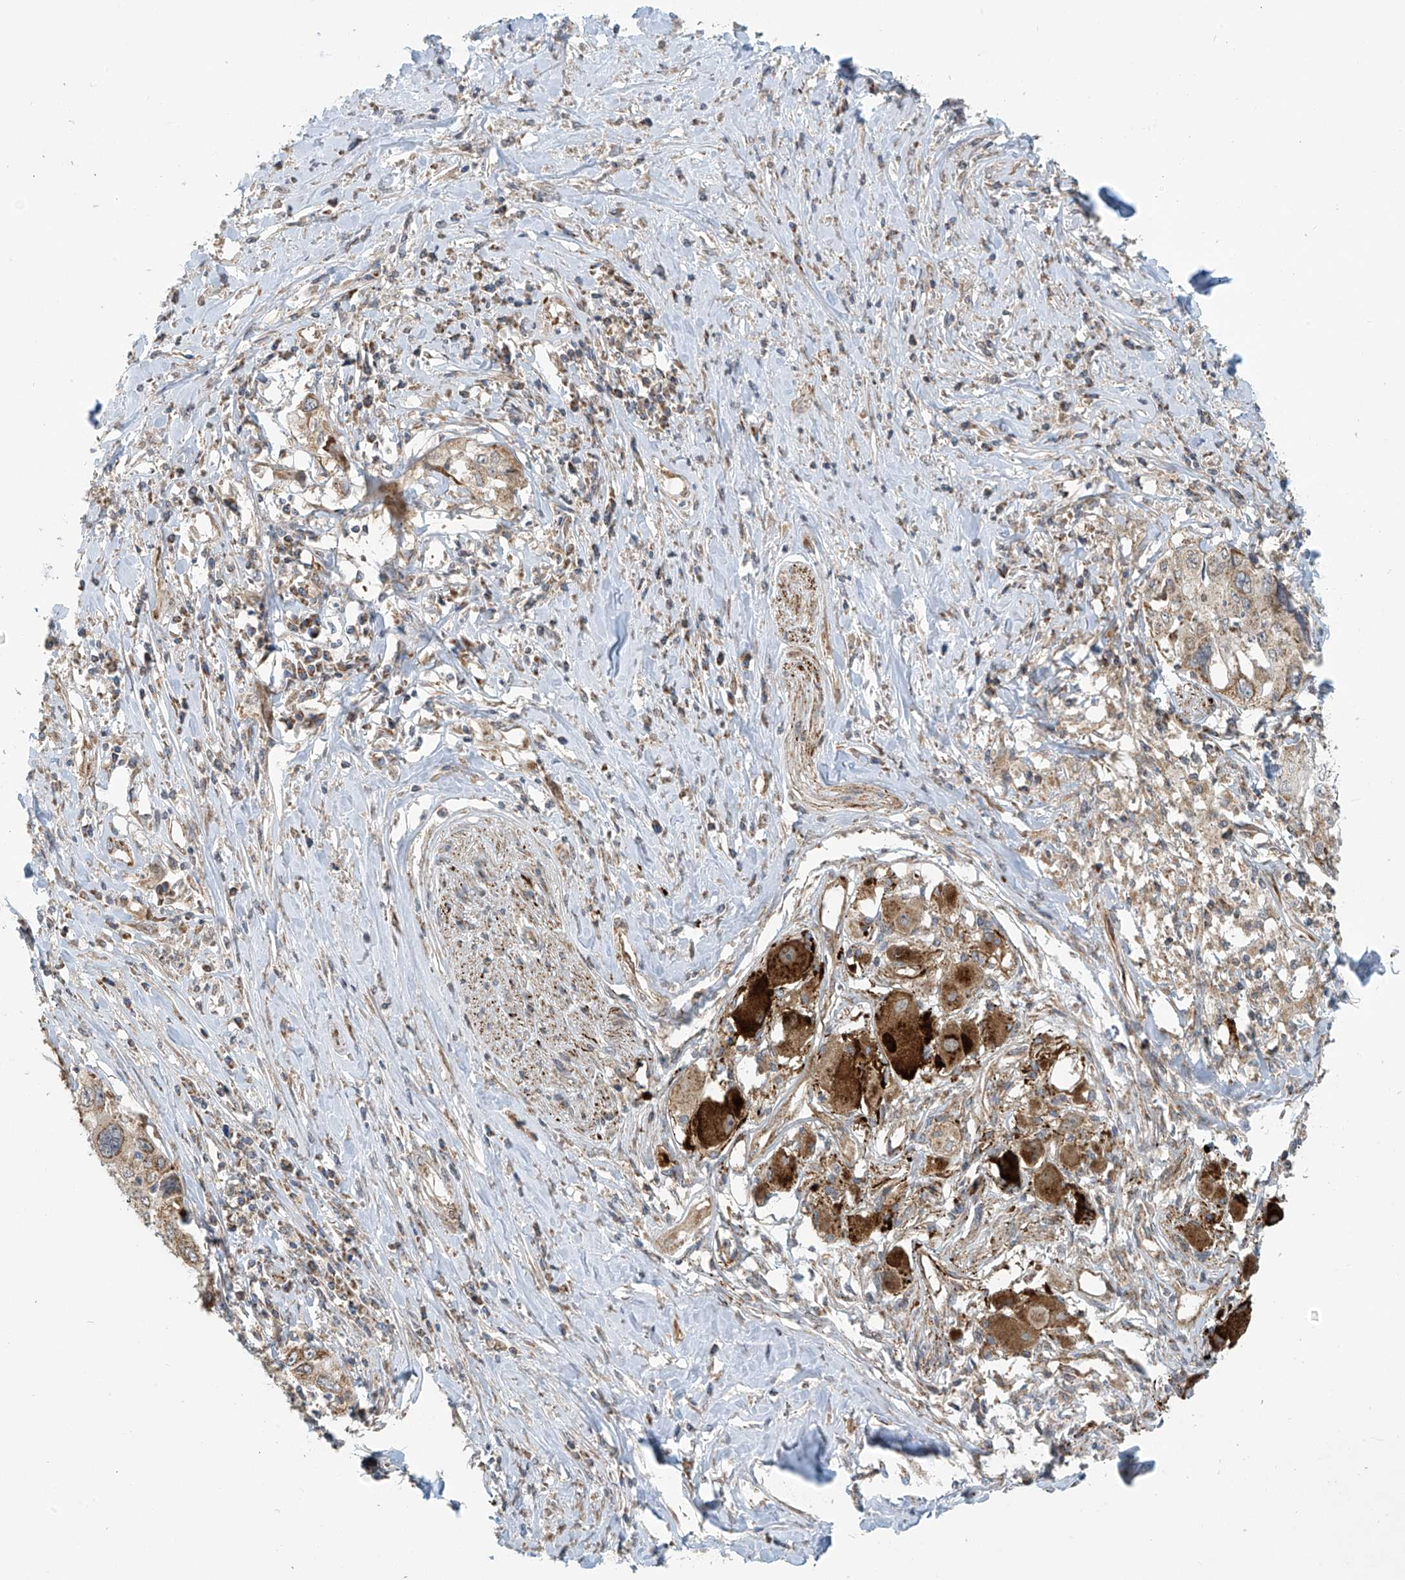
{"staining": {"intensity": "moderate", "quantity": "<25%", "location": "cytoplasmic/membranous"}, "tissue": "cervical cancer", "cell_type": "Tumor cells", "image_type": "cancer", "snomed": [{"axis": "morphology", "description": "Squamous cell carcinoma, NOS"}, {"axis": "topography", "description": "Cervix"}], "caption": "This histopathology image demonstrates immunohistochemistry (IHC) staining of human cervical cancer (squamous cell carcinoma), with low moderate cytoplasmic/membranous expression in approximately <25% of tumor cells.", "gene": "METTL6", "patient": {"sex": "female", "age": 31}}